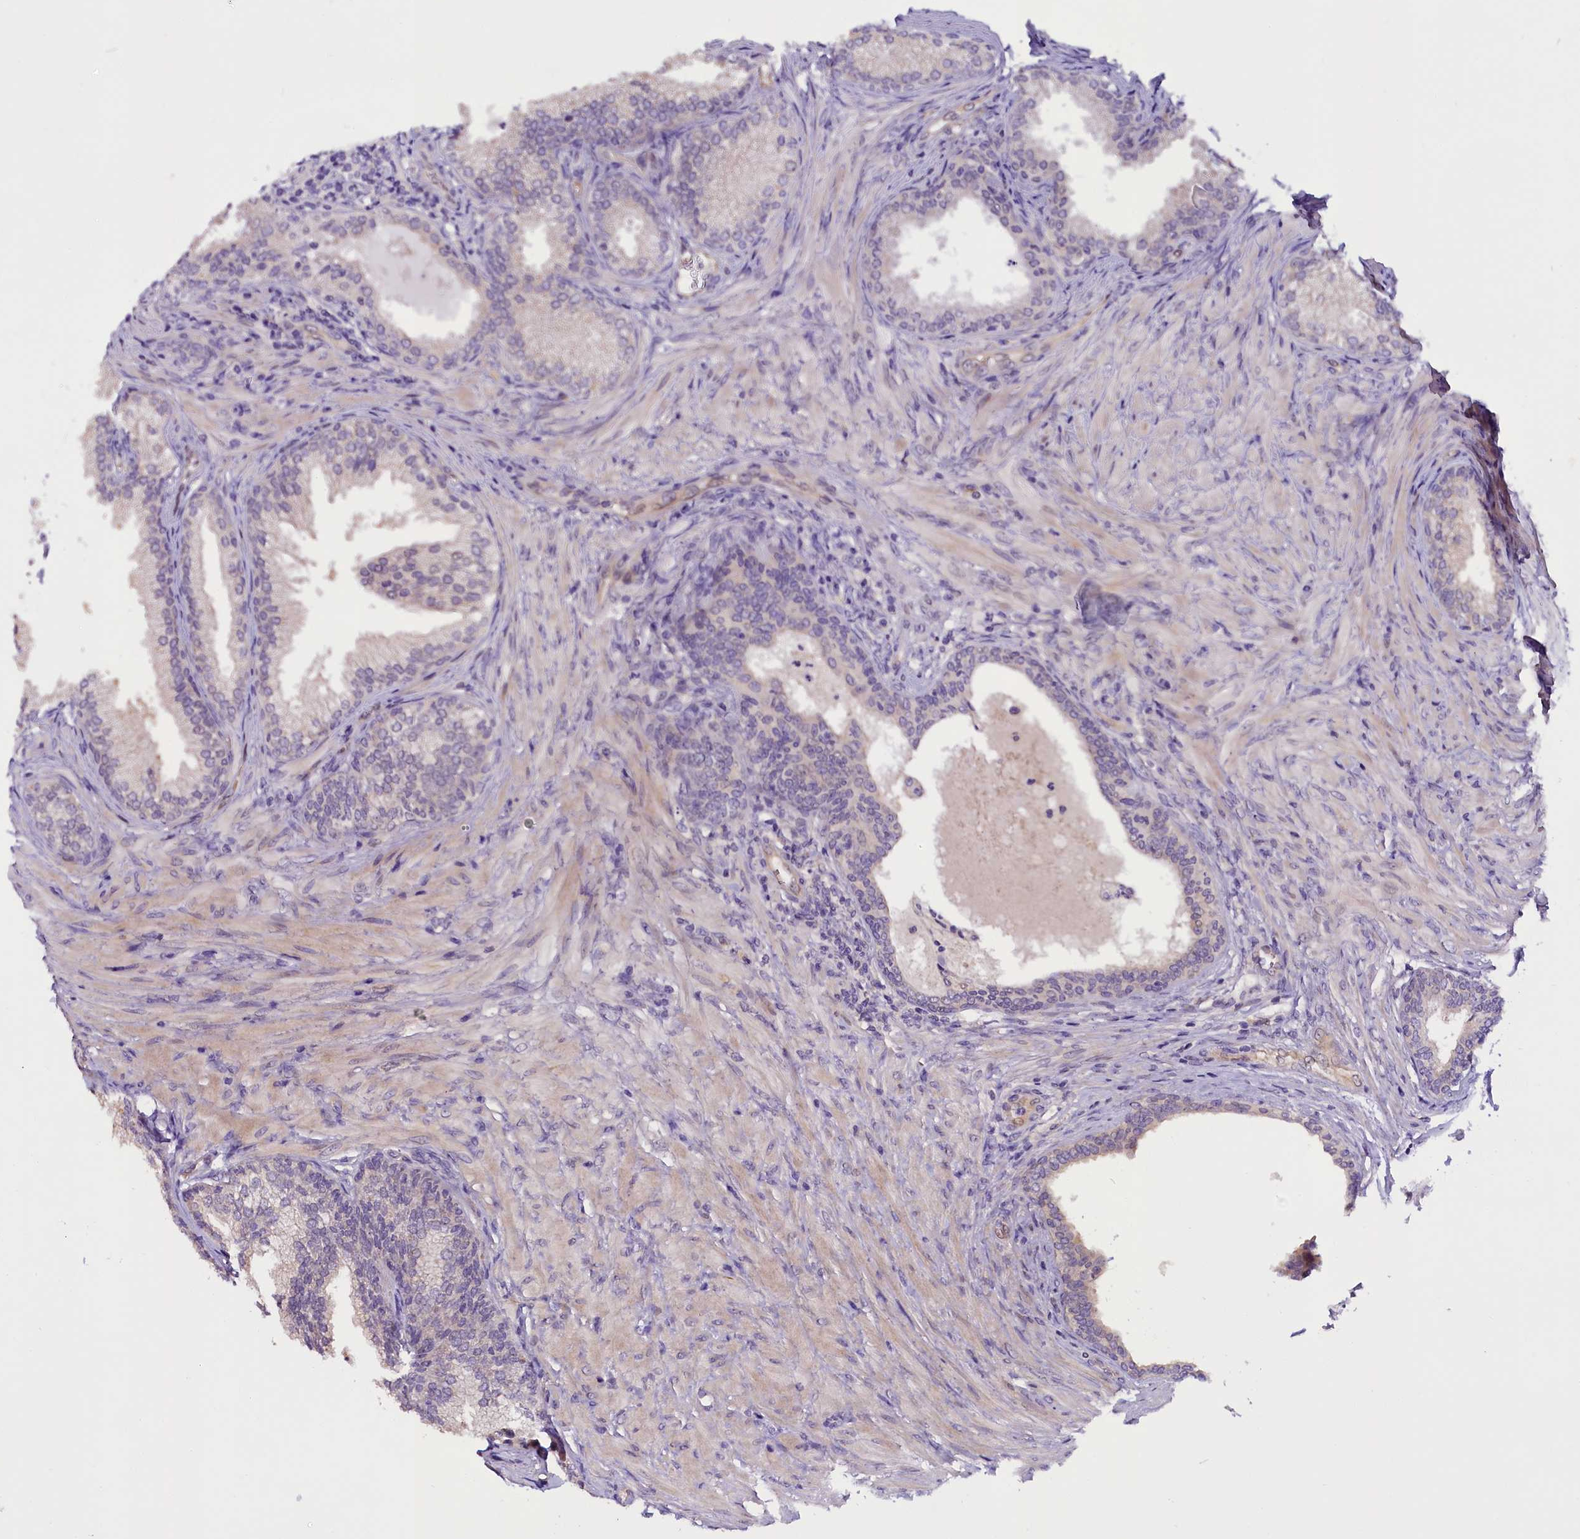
{"staining": {"intensity": "weak", "quantity": "25%-75%", "location": "cytoplasmic/membranous"}, "tissue": "prostate", "cell_type": "Glandular cells", "image_type": "normal", "snomed": [{"axis": "morphology", "description": "Normal tissue, NOS"}, {"axis": "topography", "description": "Prostate"}], "caption": "Prostate stained with DAB (3,3'-diaminobenzidine) immunohistochemistry (IHC) reveals low levels of weak cytoplasmic/membranous staining in about 25%-75% of glandular cells.", "gene": "C9orf40", "patient": {"sex": "male", "age": 76}}